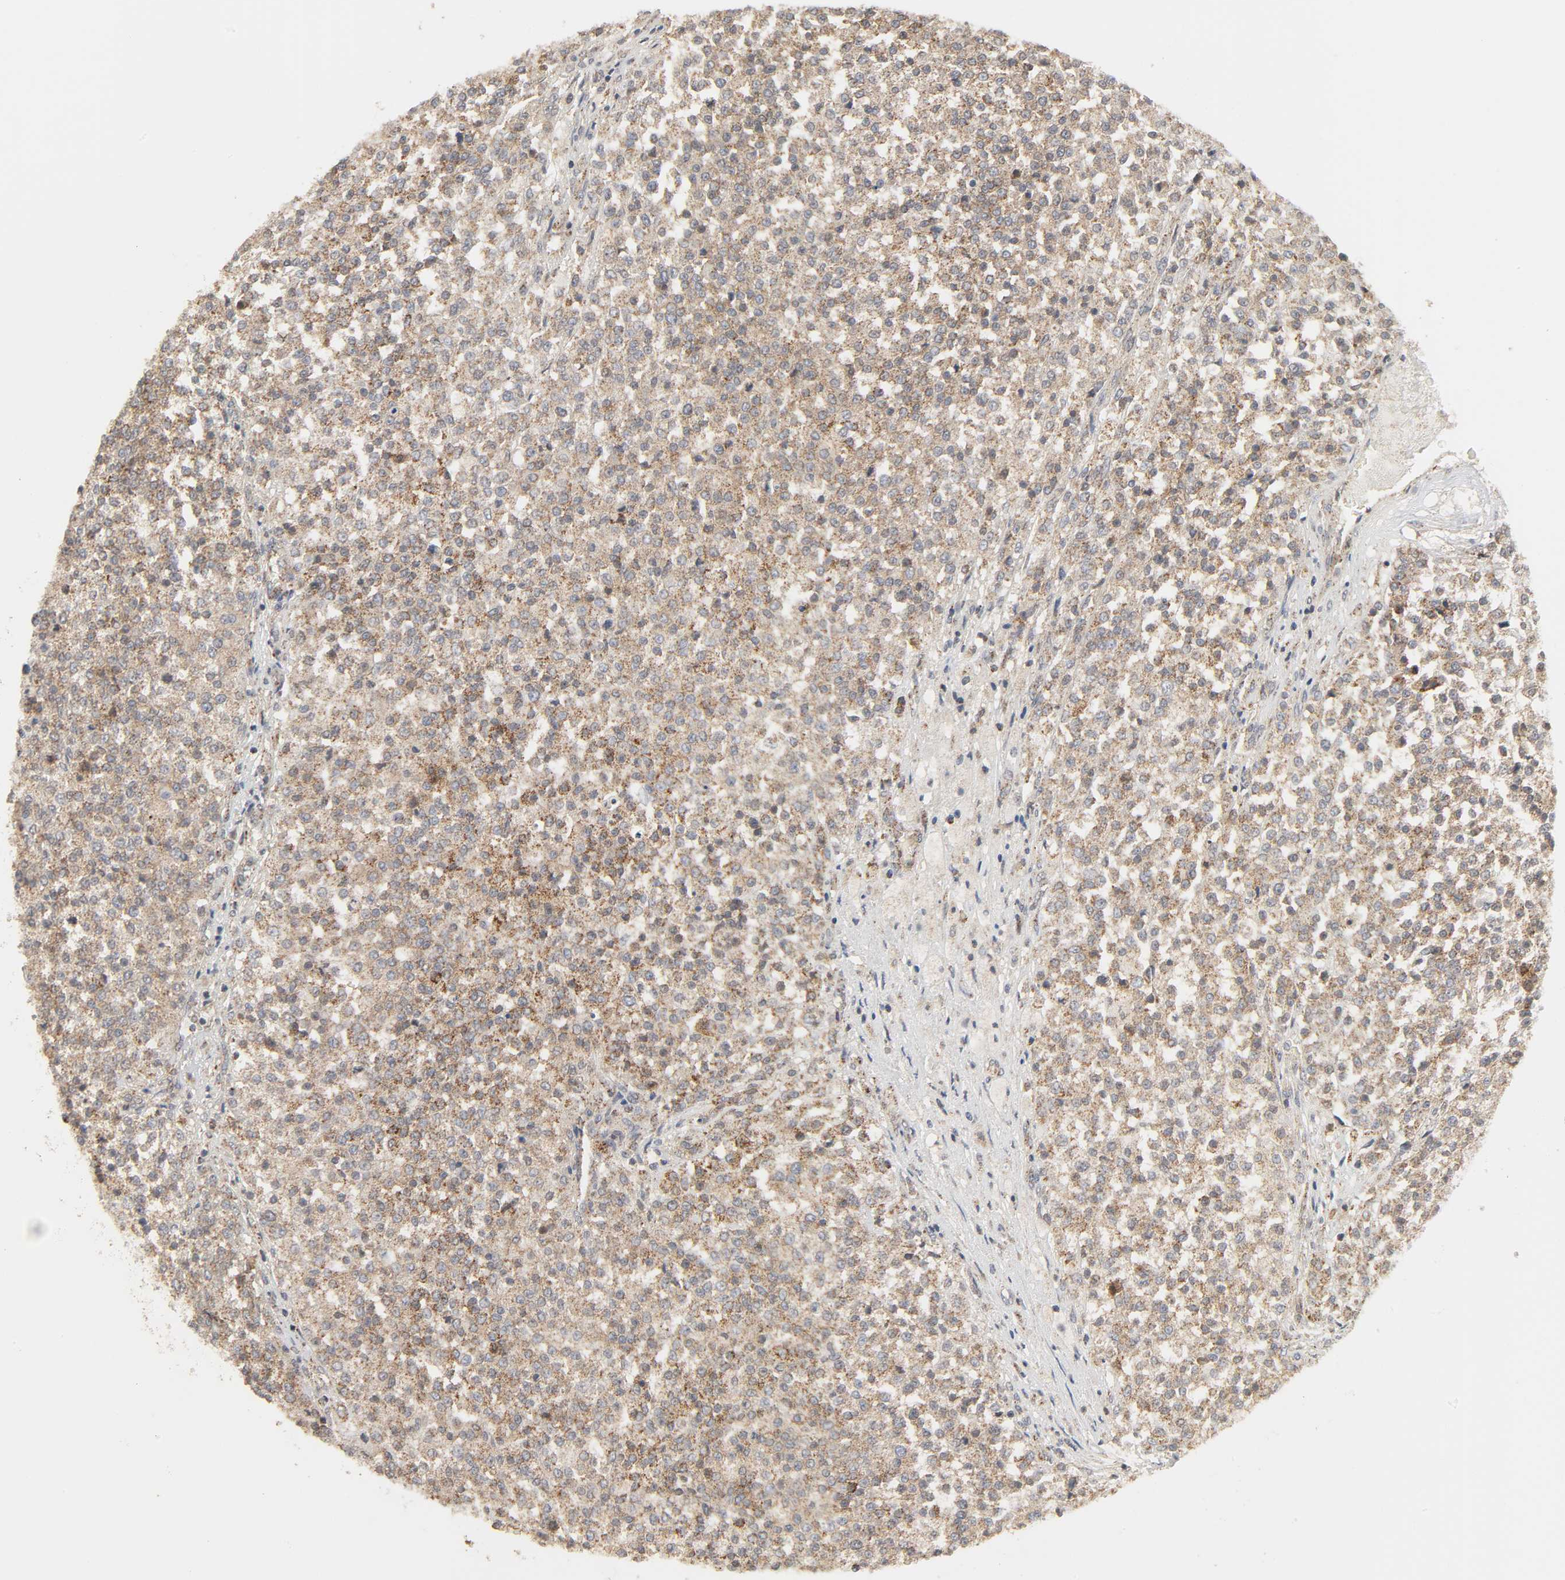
{"staining": {"intensity": "weak", "quantity": ">75%", "location": "cytoplasmic/membranous"}, "tissue": "testis cancer", "cell_type": "Tumor cells", "image_type": "cancer", "snomed": [{"axis": "morphology", "description": "Seminoma, NOS"}, {"axis": "topography", "description": "Testis"}], "caption": "Weak cytoplasmic/membranous protein staining is seen in approximately >75% of tumor cells in seminoma (testis).", "gene": "CLEC4E", "patient": {"sex": "male", "age": 59}}